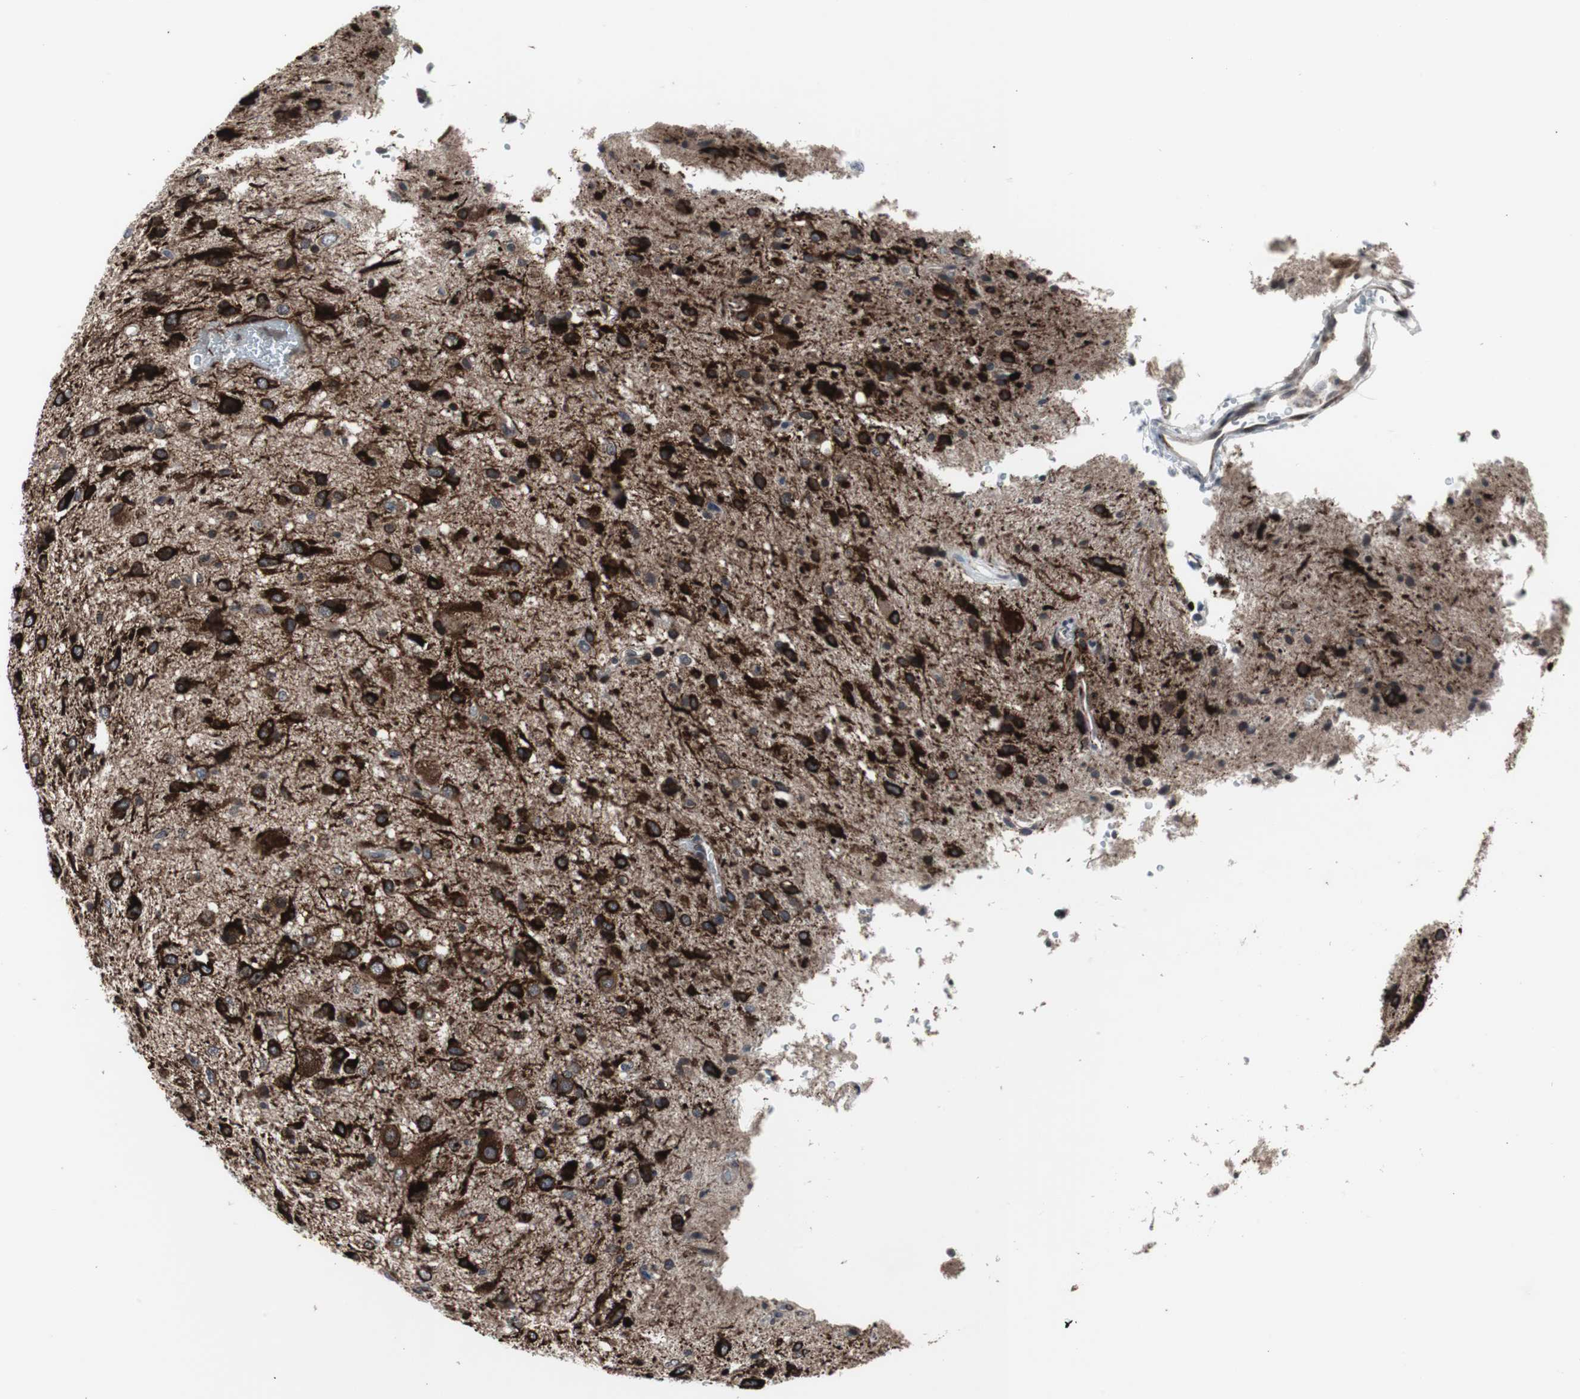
{"staining": {"intensity": "strong", "quantity": ">75%", "location": "cytoplasmic/membranous"}, "tissue": "glioma", "cell_type": "Tumor cells", "image_type": "cancer", "snomed": [{"axis": "morphology", "description": "Glioma, malignant, Low grade"}, {"axis": "topography", "description": "Brain"}], "caption": "Immunohistochemistry staining of low-grade glioma (malignant), which exhibits high levels of strong cytoplasmic/membranous expression in approximately >75% of tumor cells indicating strong cytoplasmic/membranous protein positivity. The staining was performed using DAB (brown) for protein detection and nuclei were counterstained in hematoxylin (blue).", "gene": "CRADD", "patient": {"sex": "male", "age": 77}}